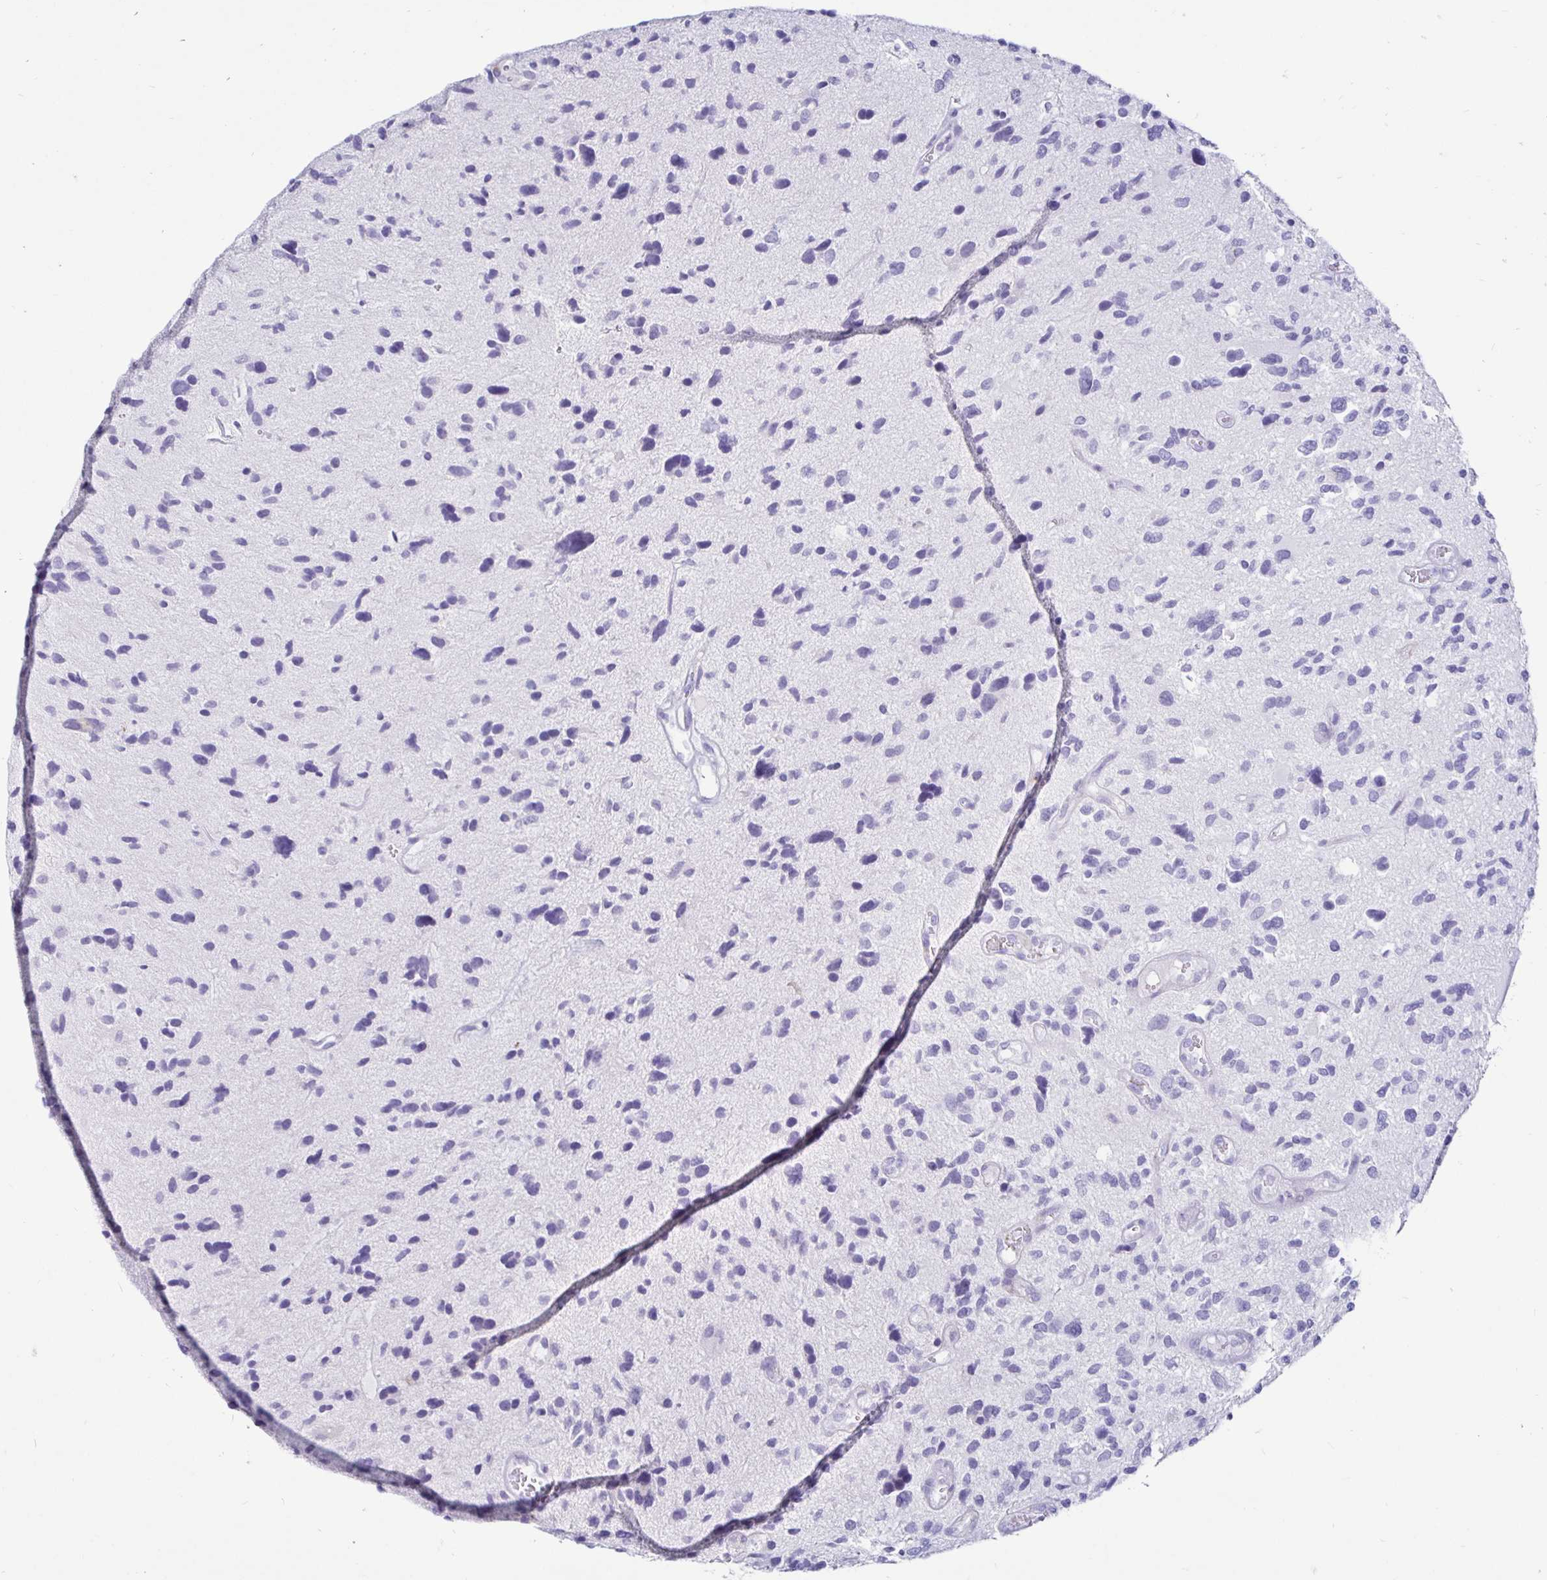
{"staining": {"intensity": "negative", "quantity": "none", "location": "none"}, "tissue": "glioma", "cell_type": "Tumor cells", "image_type": "cancer", "snomed": [{"axis": "morphology", "description": "Glioma, malignant, High grade"}, {"axis": "topography", "description": "Brain"}], "caption": "Glioma was stained to show a protein in brown. There is no significant positivity in tumor cells. (Stains: DAB (3,3'-diaminobenzidine) IHC with hematoxylin counter stain, Microscopy: brightfield microscopy at high magnification).", "gene": "TIMP1", "patient": {"sex": "female", "age": 11}}